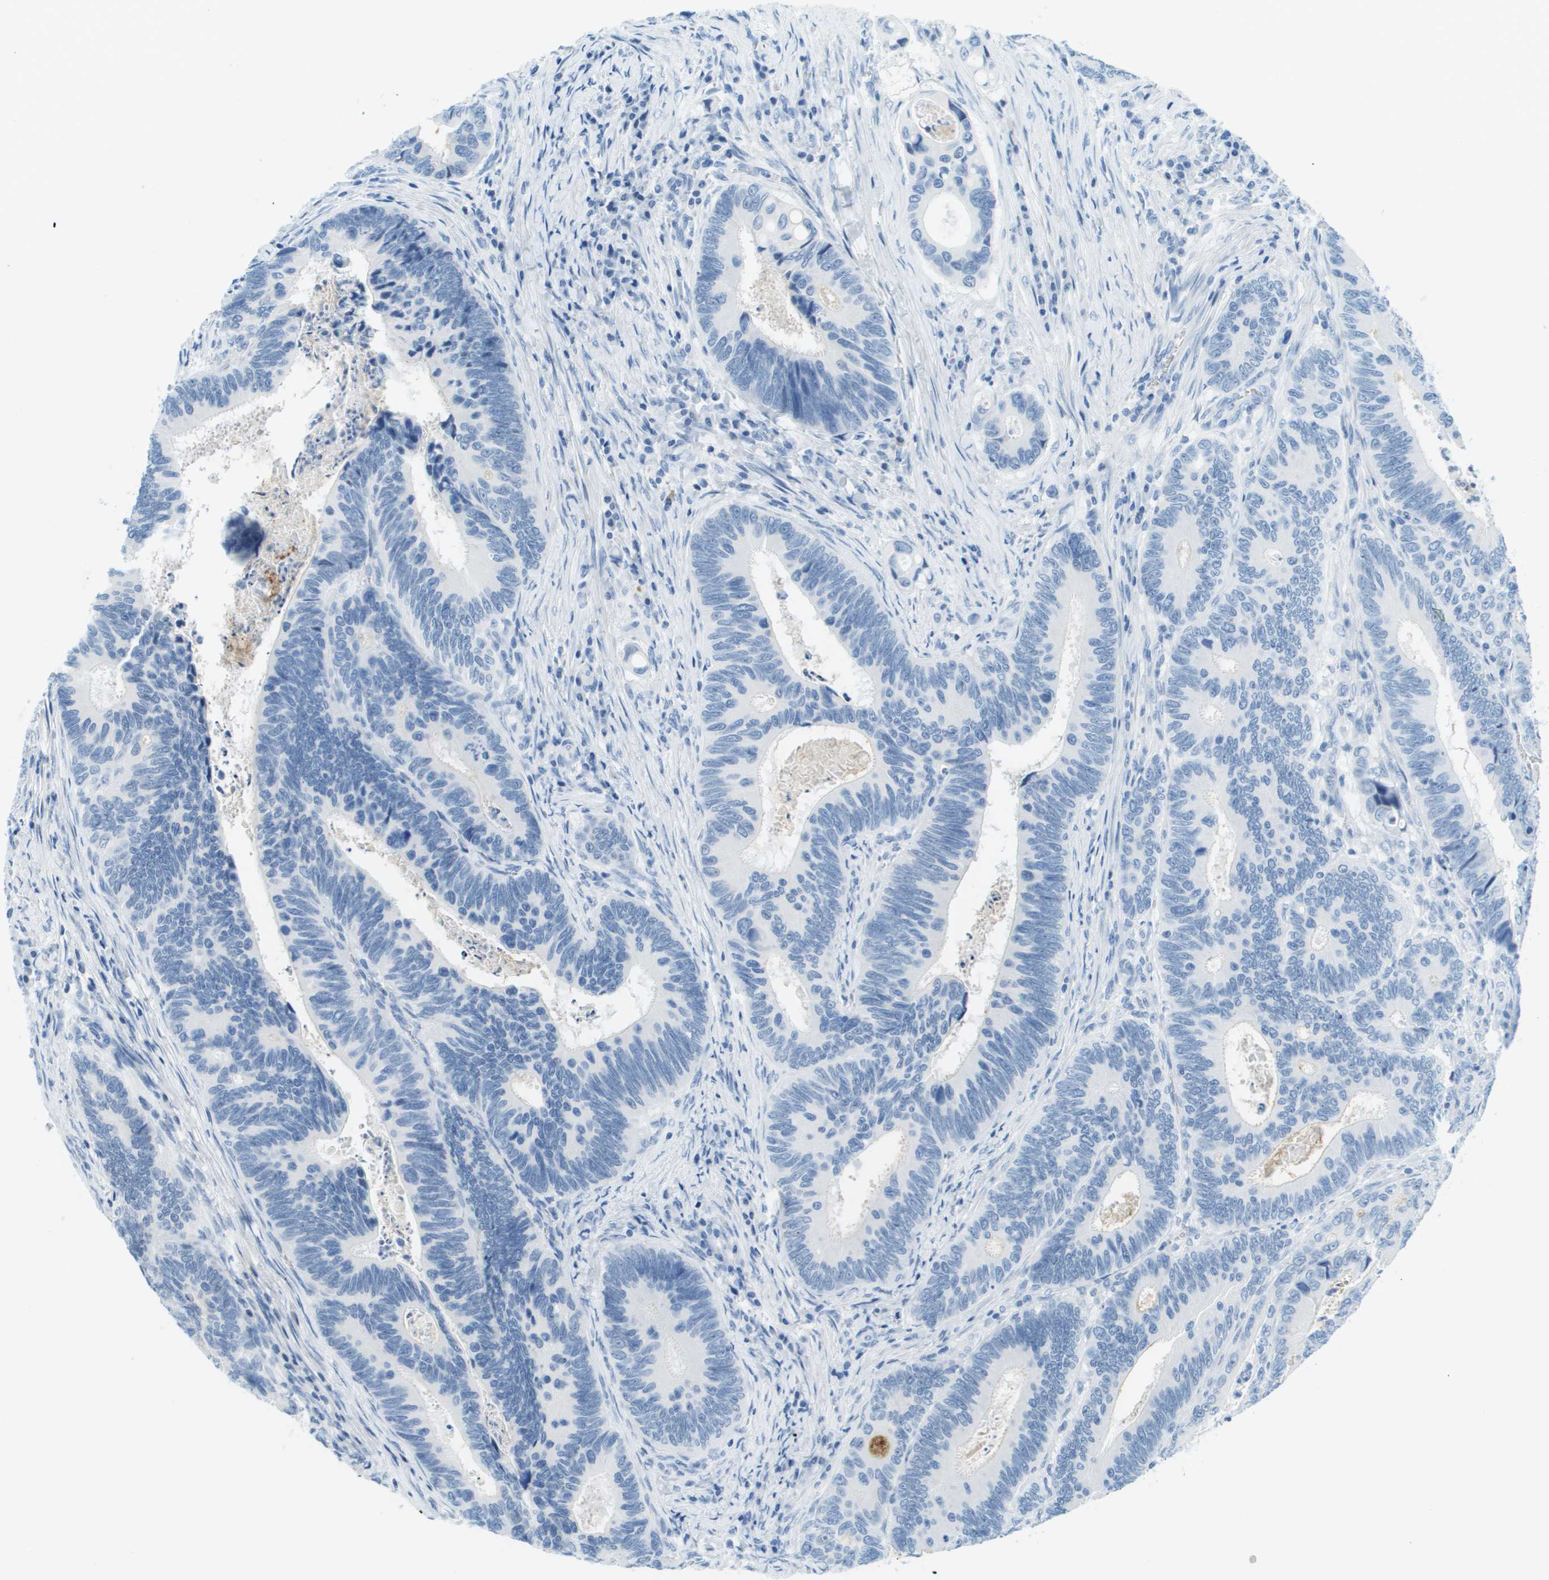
{"staining": {"intensity": "negative", "quantity": "none", "location": "none"}, "tissue": "colorectal cancer", "cell_type": "Tumor cells", "image_type": "cancer", "snomed": [{"axis": "morphology", "description": "Inflammation, NOS"}, {"axis": "morphology", "description": "Adenocarcinoma, NOS"}, {"axis": "topography", "description": "Colon"}], "caption": "DAB immunohistochemical staining of colorectal adenocarcinoma reveals no significant positivity in tumor cells.", "gene": "CDHR2", "patient": {"sex": "male", "age": 72}}